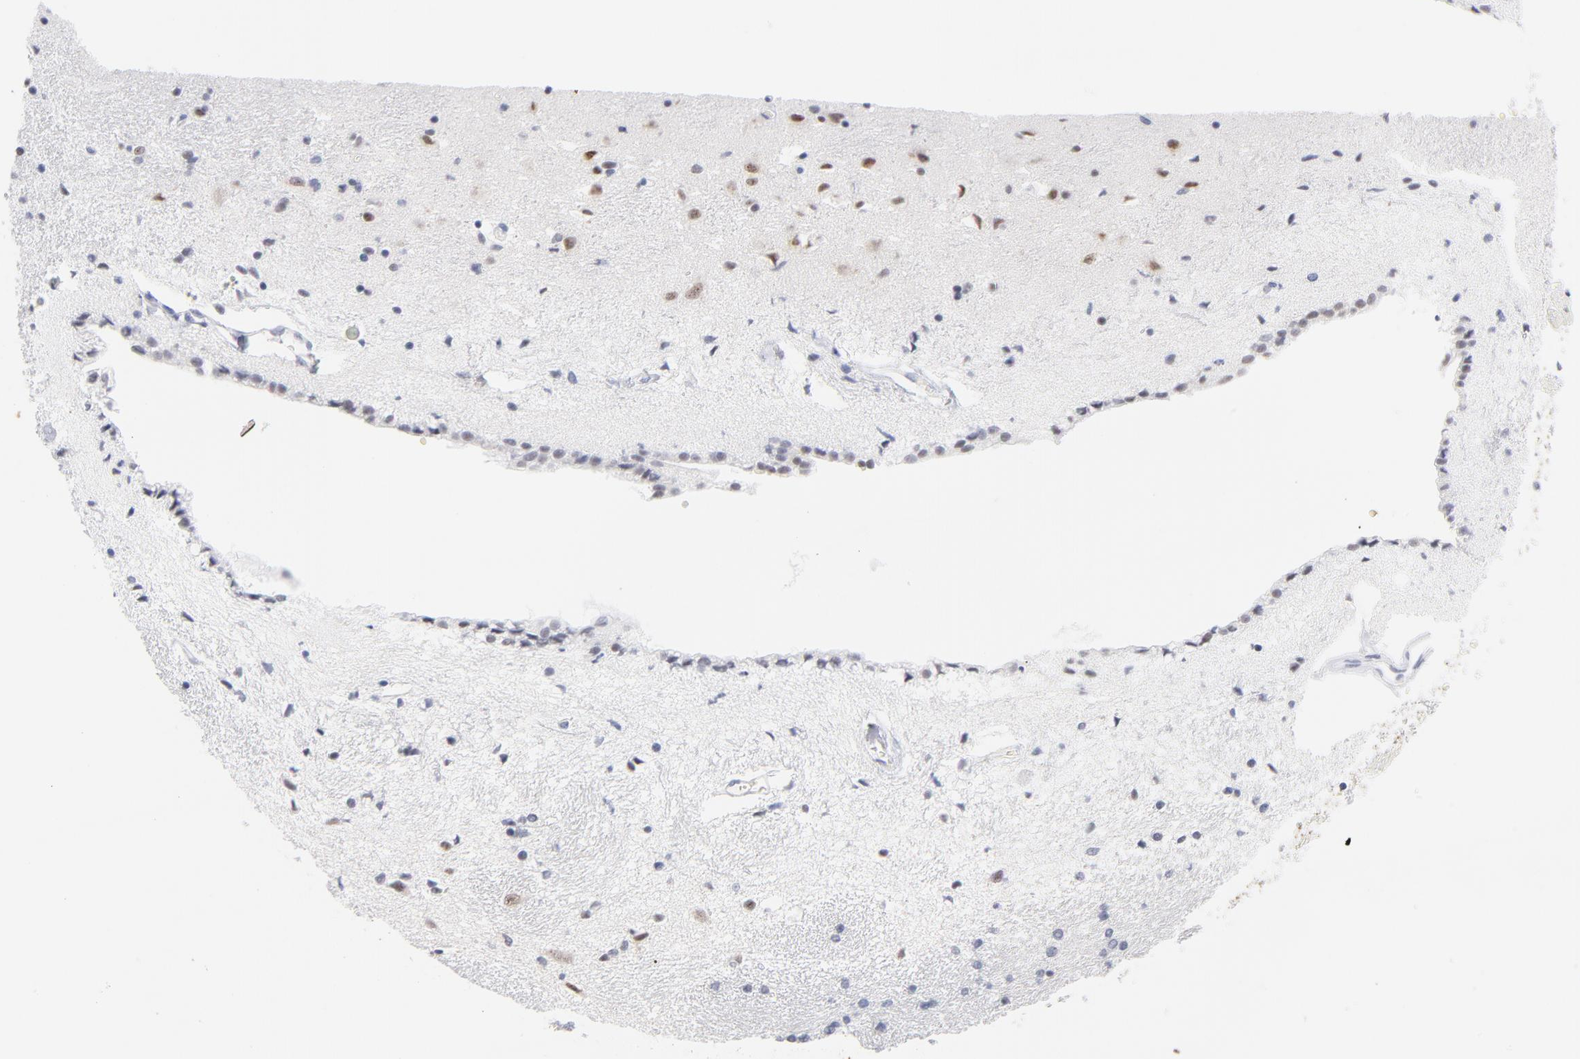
{"staining": {"intensity": "weak", "quantity": "<25%", "location": "nuclear"}, "tissue": "hippocampus", "cell_type": "Glial cells", "image_type": "normal", "snomed": [{"axis": "morphology", "description": "Normal tissue, NOS"}, {"axis": "topography", "description": "Hippocampus"}], "caption": "Hippocampus stained for a protein using IHC exhibits no expression glial cells.", "gene": "KHNYN", "patient": {"sex": "female", "age": 54}}